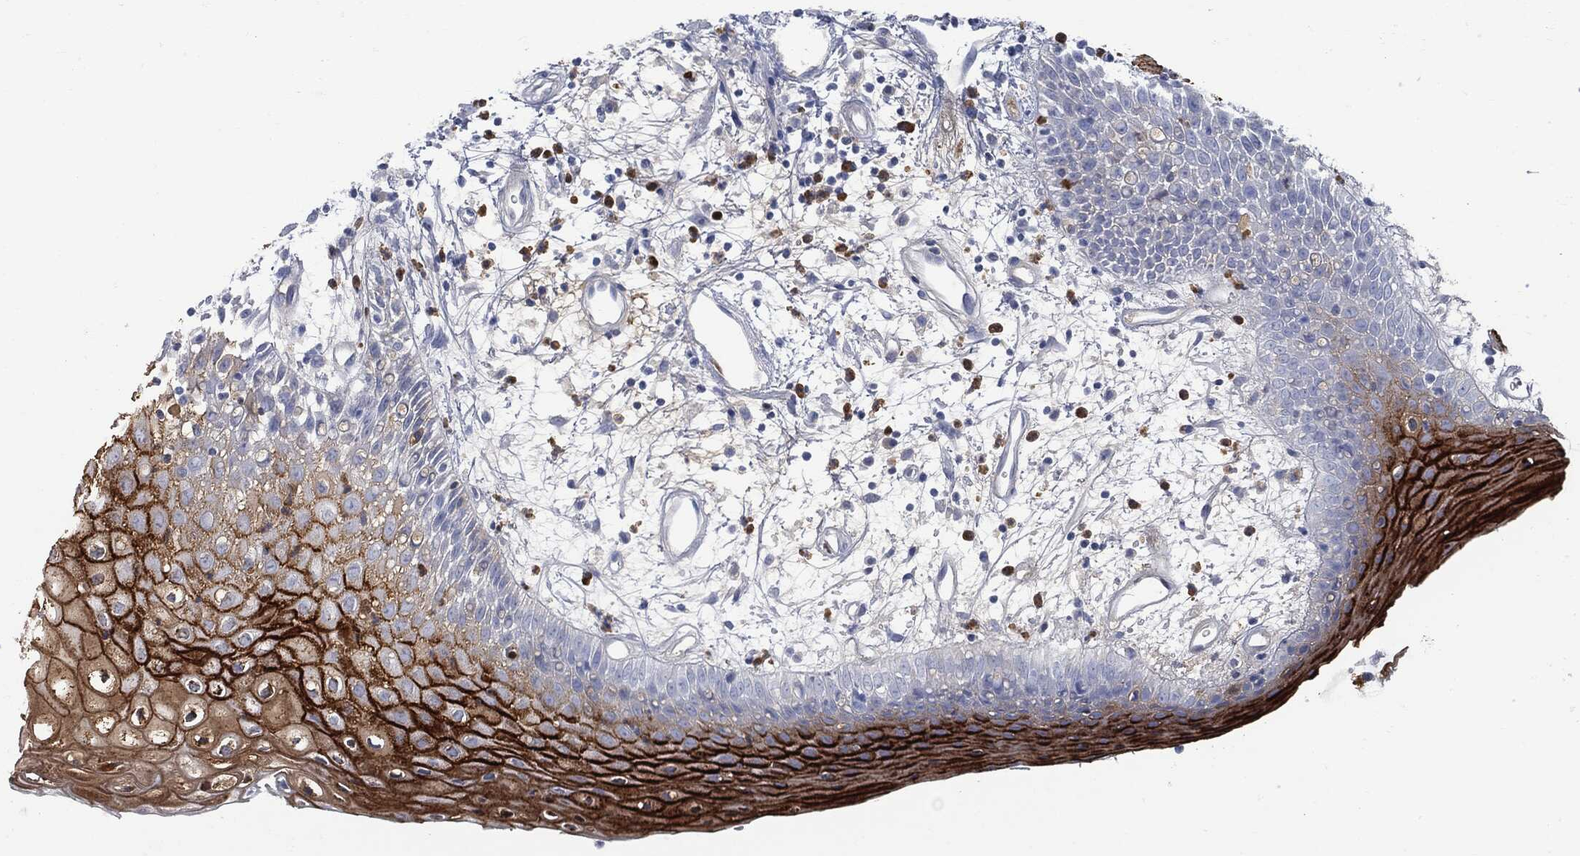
{"staining": {"intensity": "strong", "quantity": "25%-75%", "location": "cytoplasmic/membranous"}, "tissue": "oral mucosa", "cell_type": "Squamous epithelial cells", "image_type": "normal", "snomed": [{"axis": "morphology", "description": "Normal tissue, NOS"}, {"axis": "morphology", "description": "Squamous cell carcinoma, NOS"}, {"axis": "topography", "description": "Skeletal muscle"}, {"axis": "topography", "description": "Oral tissue"}, {"axis": "topography", "description": "Head-Neck"}], "caption": "Protein staining of unremarkable oral mucosa shows strong cytoplasmic/membranous staining in approximately 25%-75% of squamous epithelial cells.", "gene": "BTK", "patient": {"sex": "female", "age": 84}}